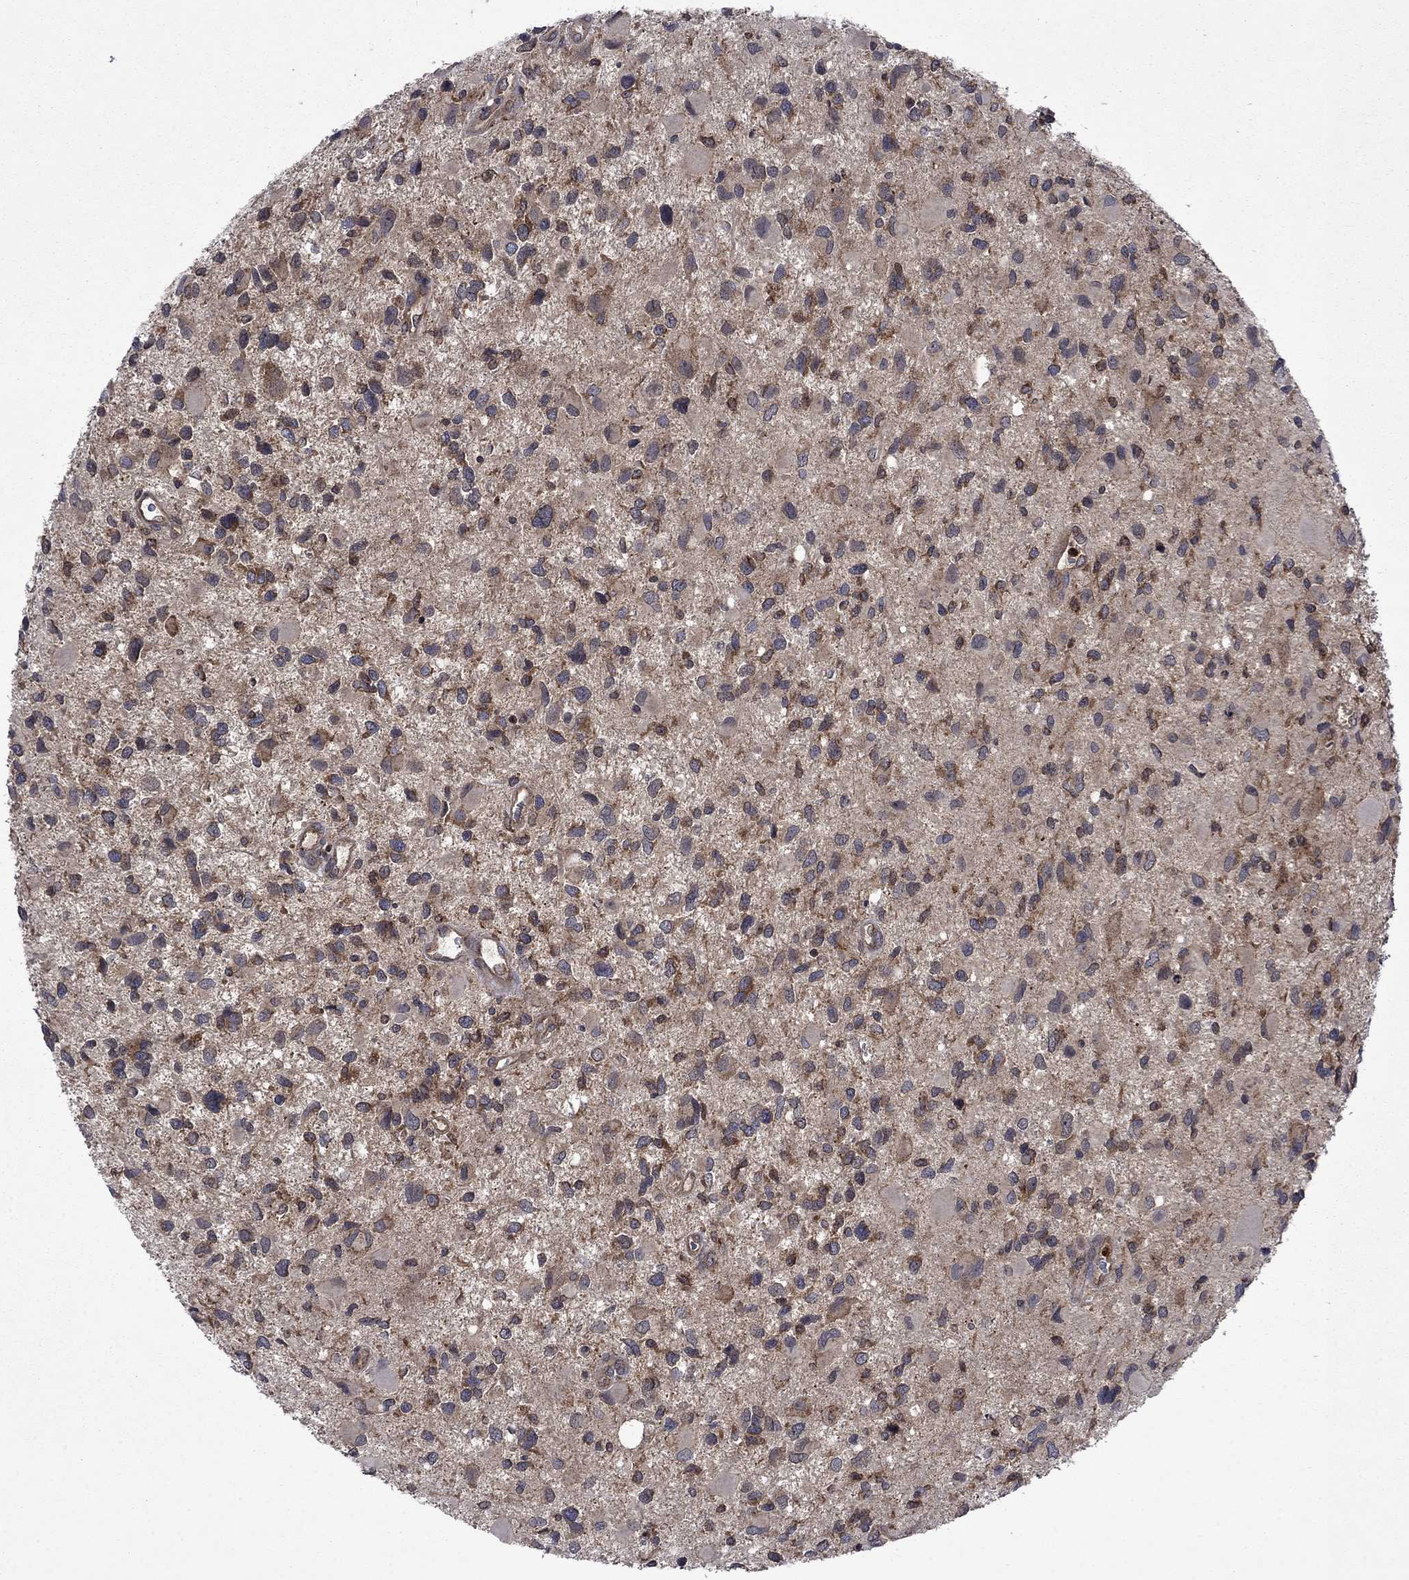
{"staining": {"intensity": "moderate", "quantity": "<25%", "location": "cytoplasmic/membranous"}, "tissue": "glioma", "cell_type": "Tumor cells", "image_type": "cancer", "snomed": [{"axis": "morphology", "description": "Glioma, malignant, Low grade"}, {"axis": "topography", "description": "Brain"}], "caption": "The image shows a brown stain indicating the presence of a protein in the cytoplasmic/membranous of tumor cells in low-grade glioma (malignant).", "gene": "TMEM33", "patient": {"sex": "female", "age": 32}}